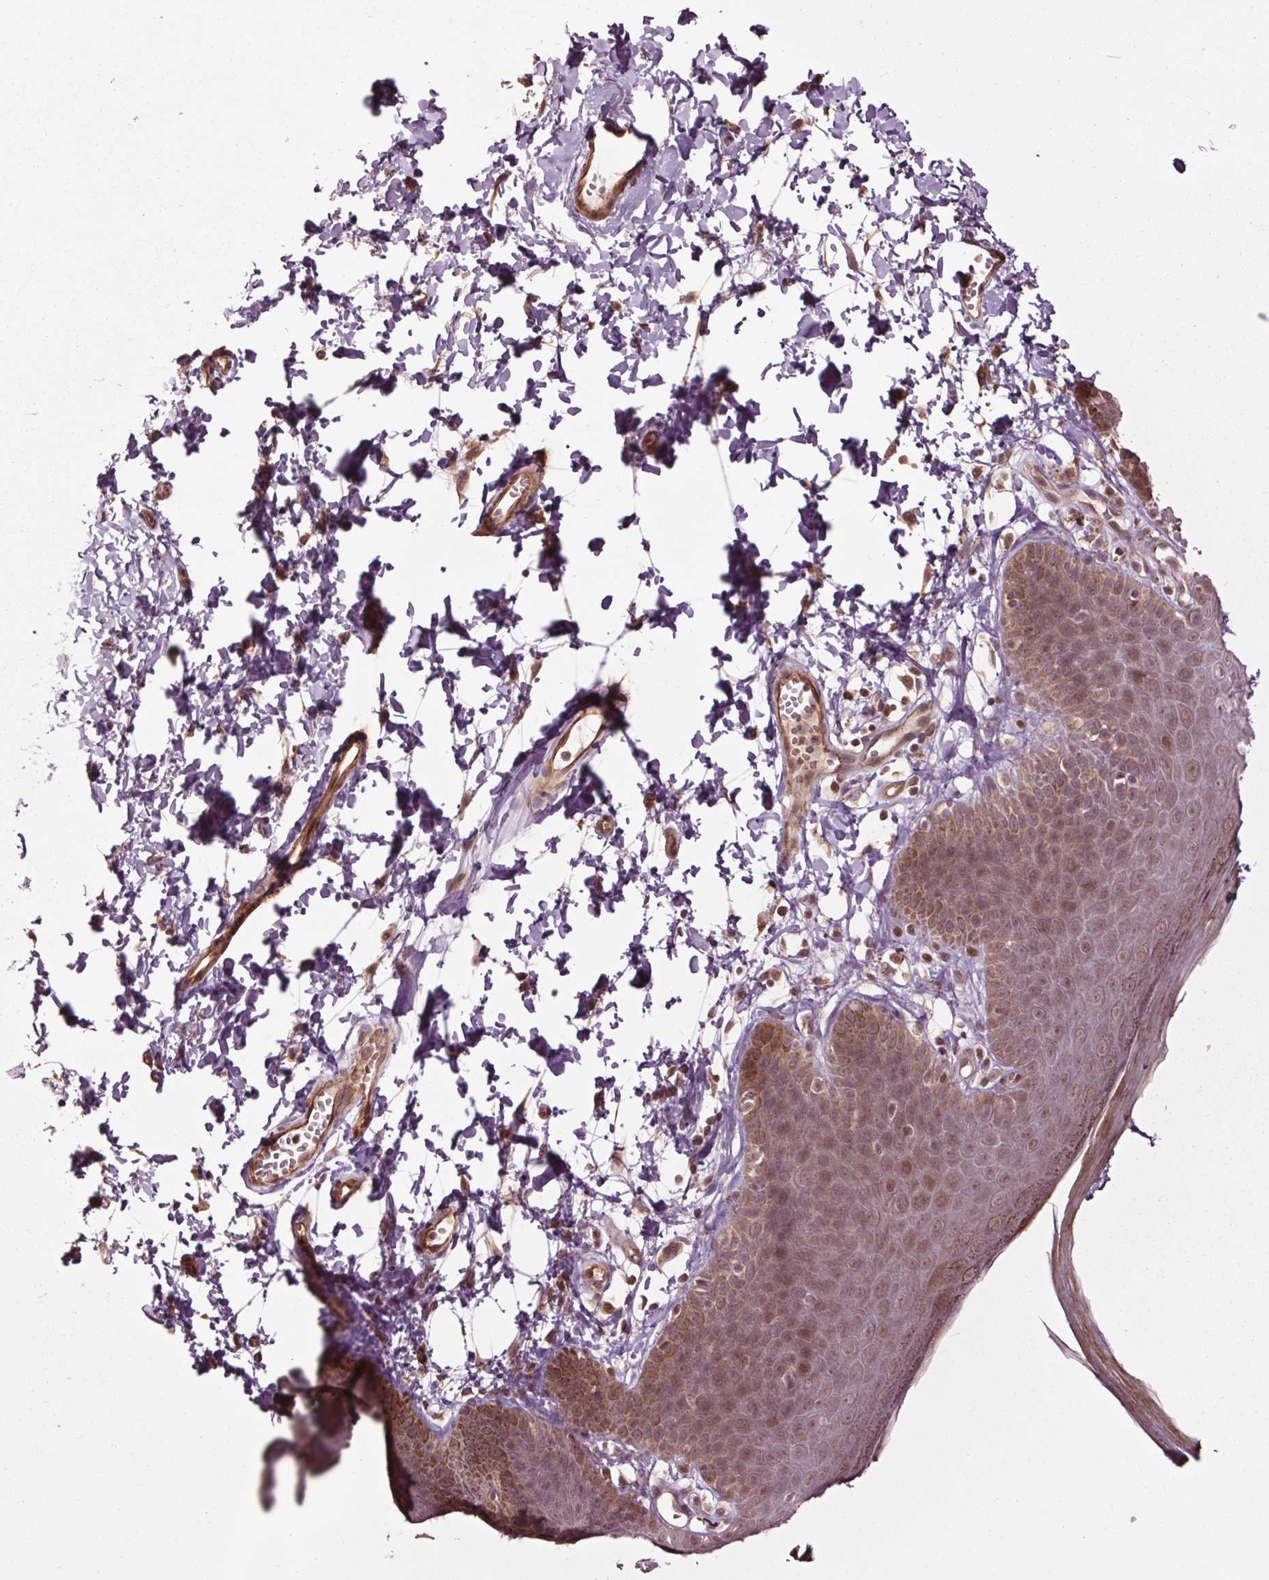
{"staining": {"intensity": "moderate", "quantity": ">75%", "location": "nuclear"}, "tissue": "skin", "cell_type": "Epidermal cells", "image_type": "normal", "snomed": [{"axis": "morphology", "description": "Normal tissue, NOS"}, {"axis": "topography", "description": "Anal"}], "caption": "Skin stained for a protein (brown) demonstrates moderate nuclear positive positivity in approximately >75% of epidermal cells.", "gene": "CEP95", "patient": {"sex": "male", "age": 53}}